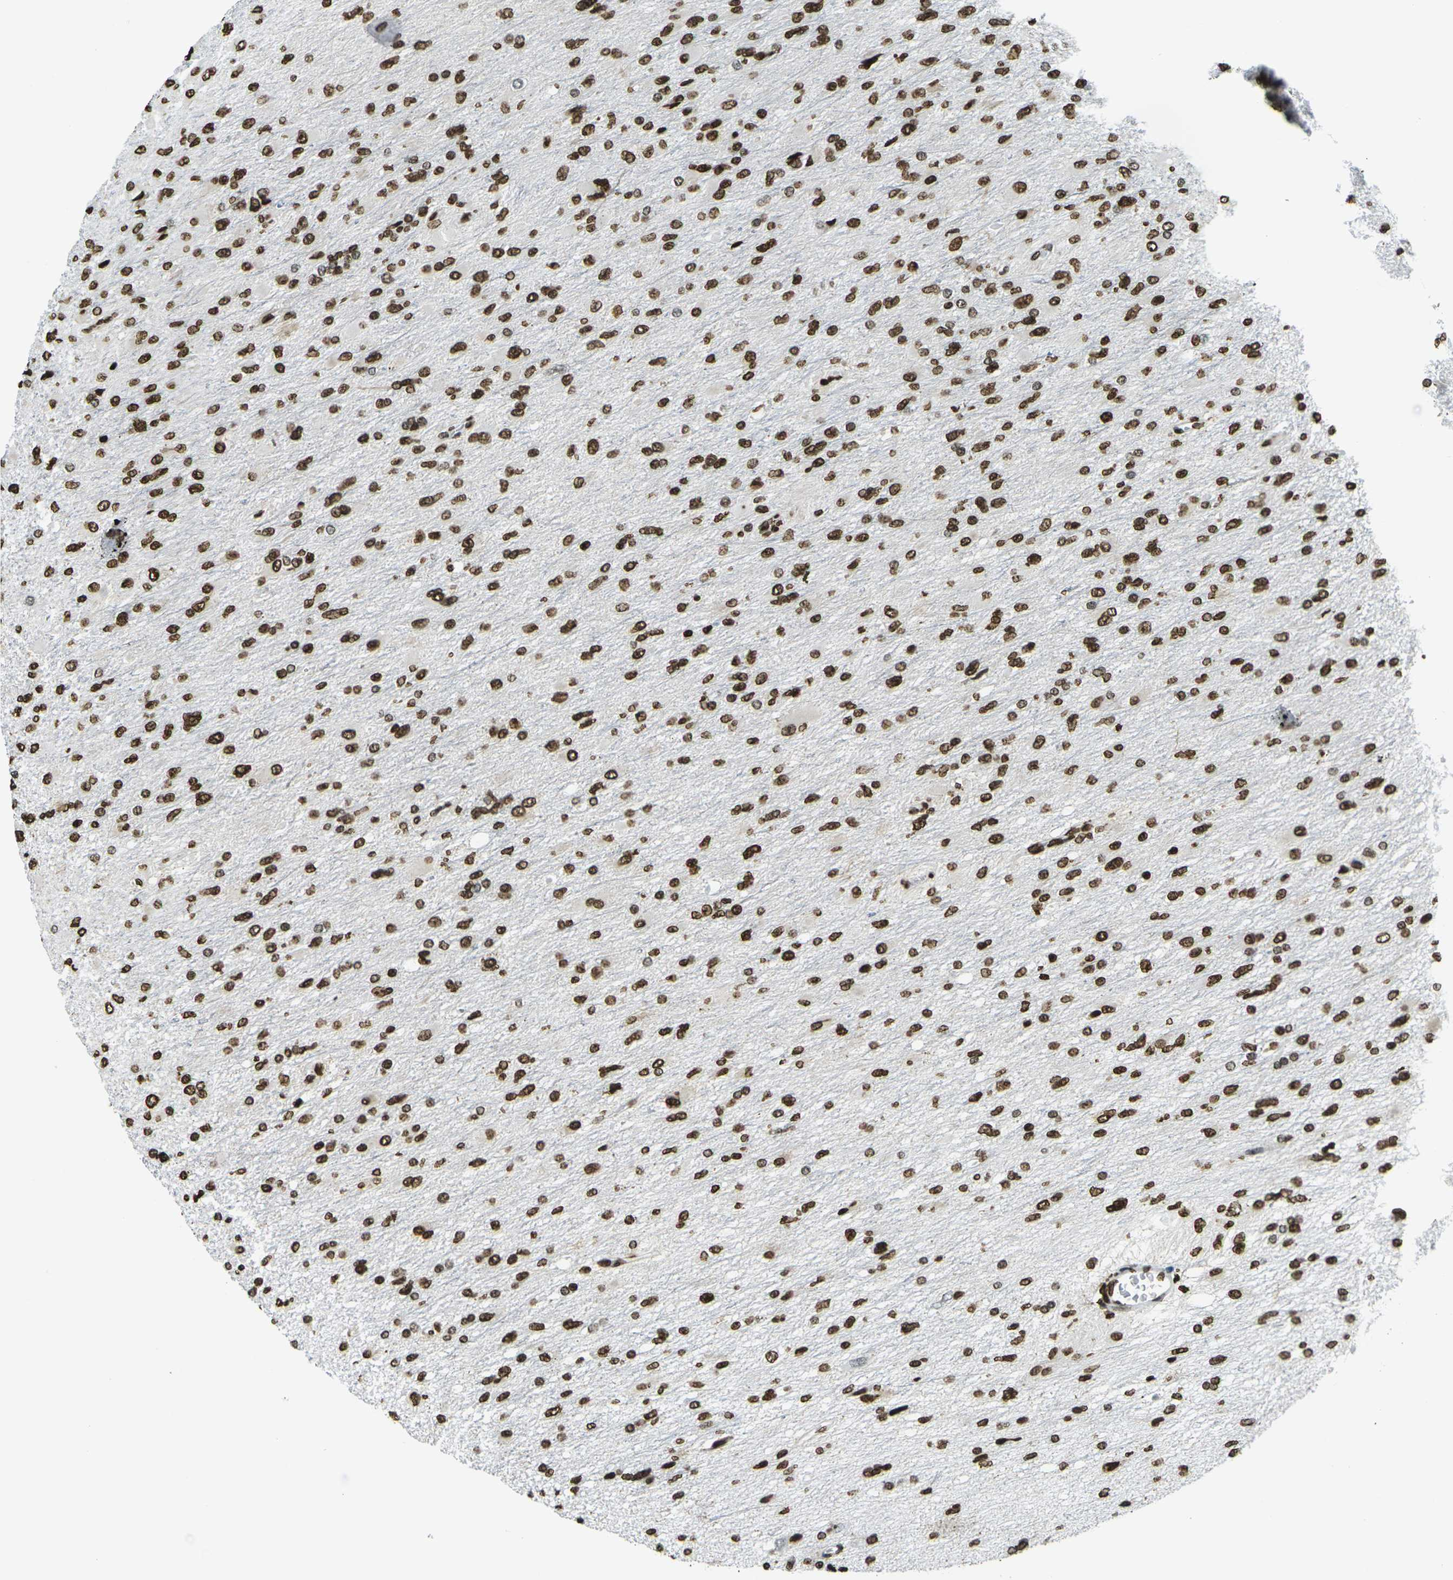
{"staining": {"intensity": "strong", "quantity": ">75%", "location": "nuclear"}, "tissue": "glioma", "cell_type": "Tumor cells", "image_type": "cancer", "snomed": [{"axis": "morphology", "description": "Glioma, malignant, High grade"}, {"axis": "topography", "description": "Cerebral cortex"}], "caption": "Human high-grade glioma (malignant) stained with a brown dye reveals strong nuclear positive expression in approximately >75% of tumor cells.", "gene": "H1-2", "patient": {"sex": "female", "age": 36}}